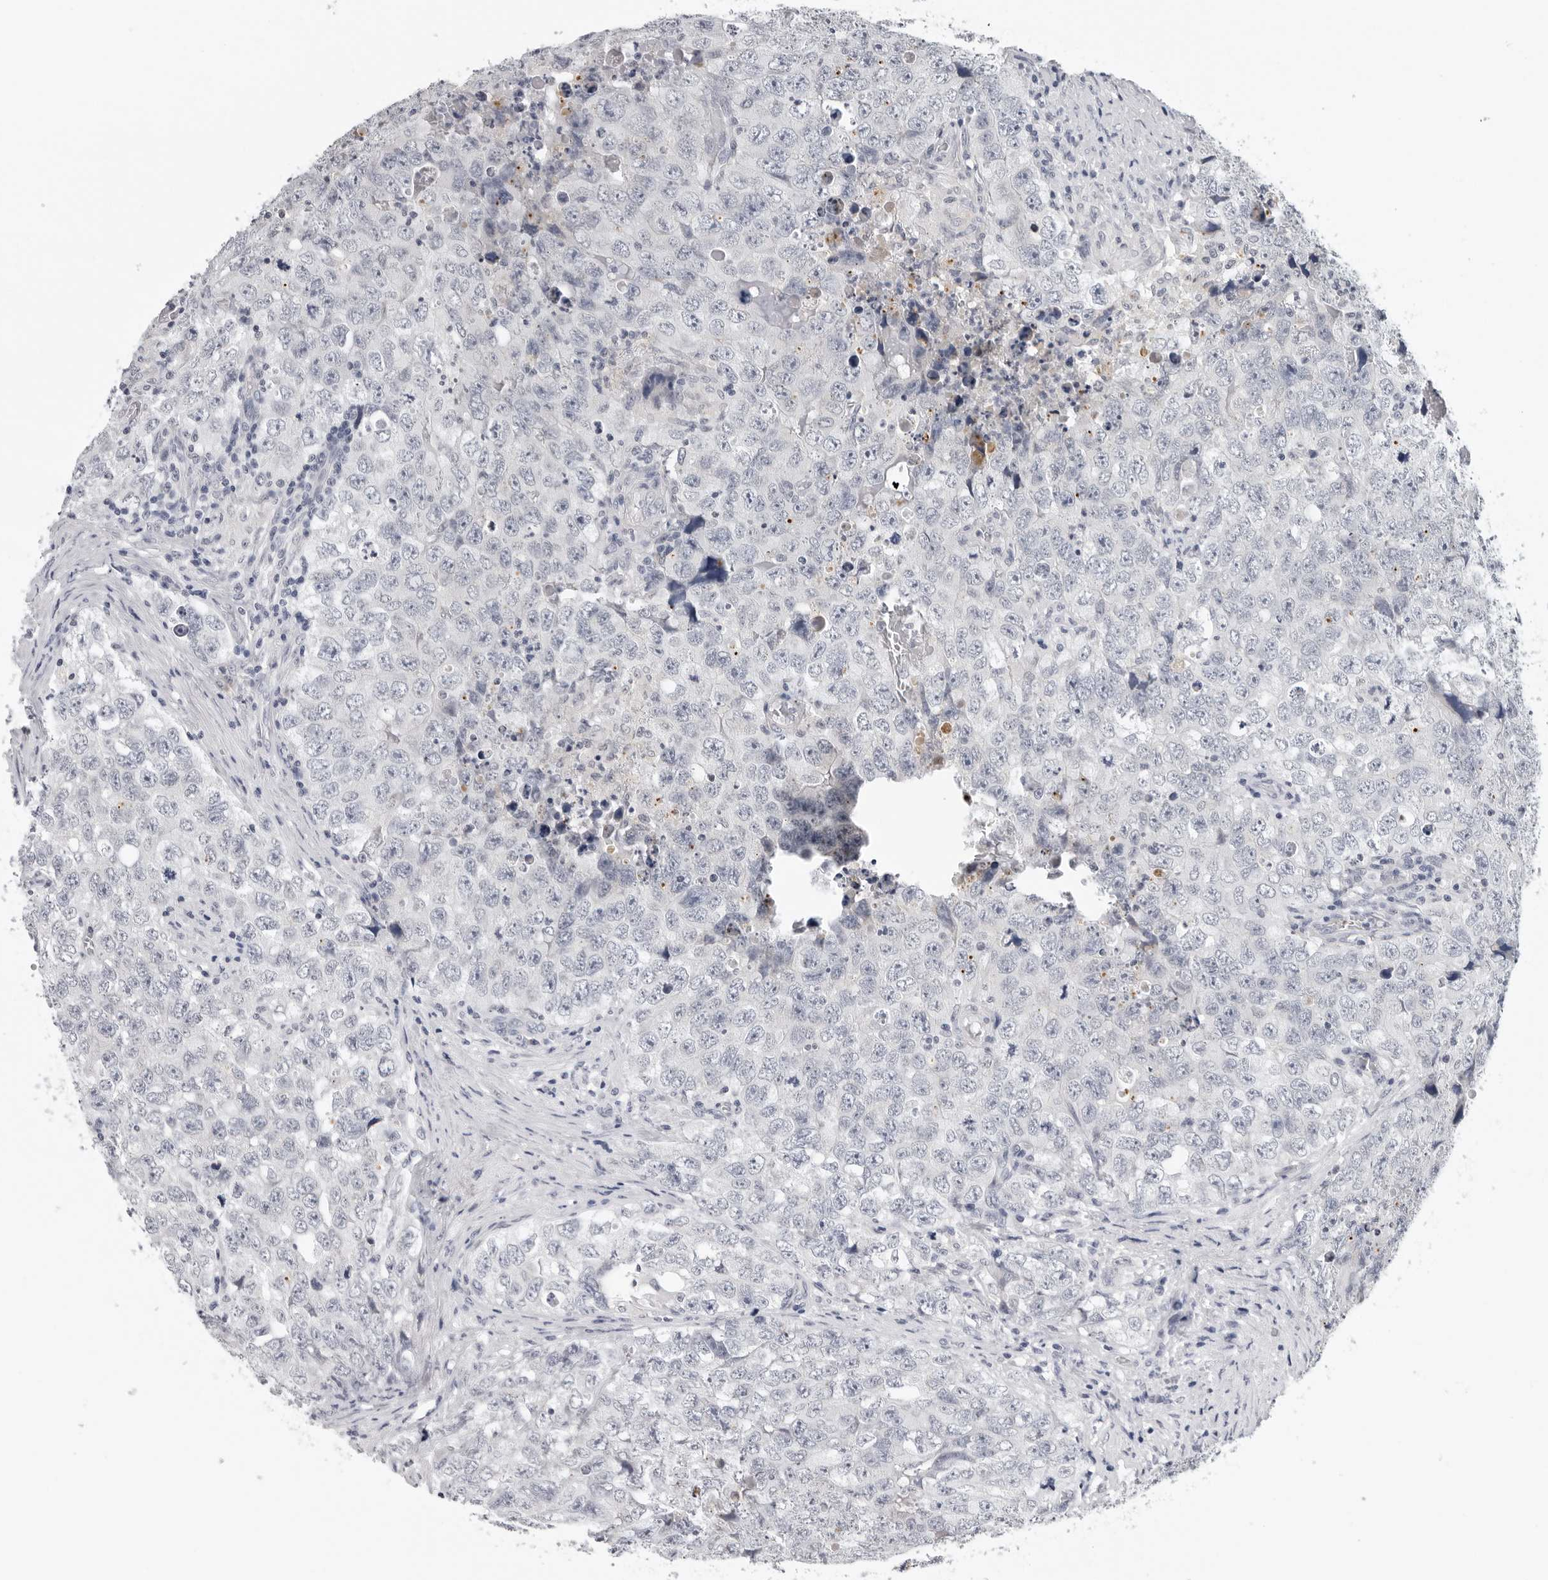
{"staining": {"intensity": "negative", "quantity": "none", "location": "none"}, "tissue": "testis cancer", "cell_type": "Tumor cells", "image_type": "cancer", "snomed": [{"axis": "morphology", "description": "Seminoma, NOS"}, {"axis": "morphology", "description": "Carcinoma, Embryonal, NOS"}, {"axis": "topography", "description": "Testis"}], "caption": "Immunohistochemical staining of human testis cancer (embryonal carcinoma) reveals no significant staining in tumor cells.", "gene": "ZNF502", "patient": {"sex": "male", "age": 43}}